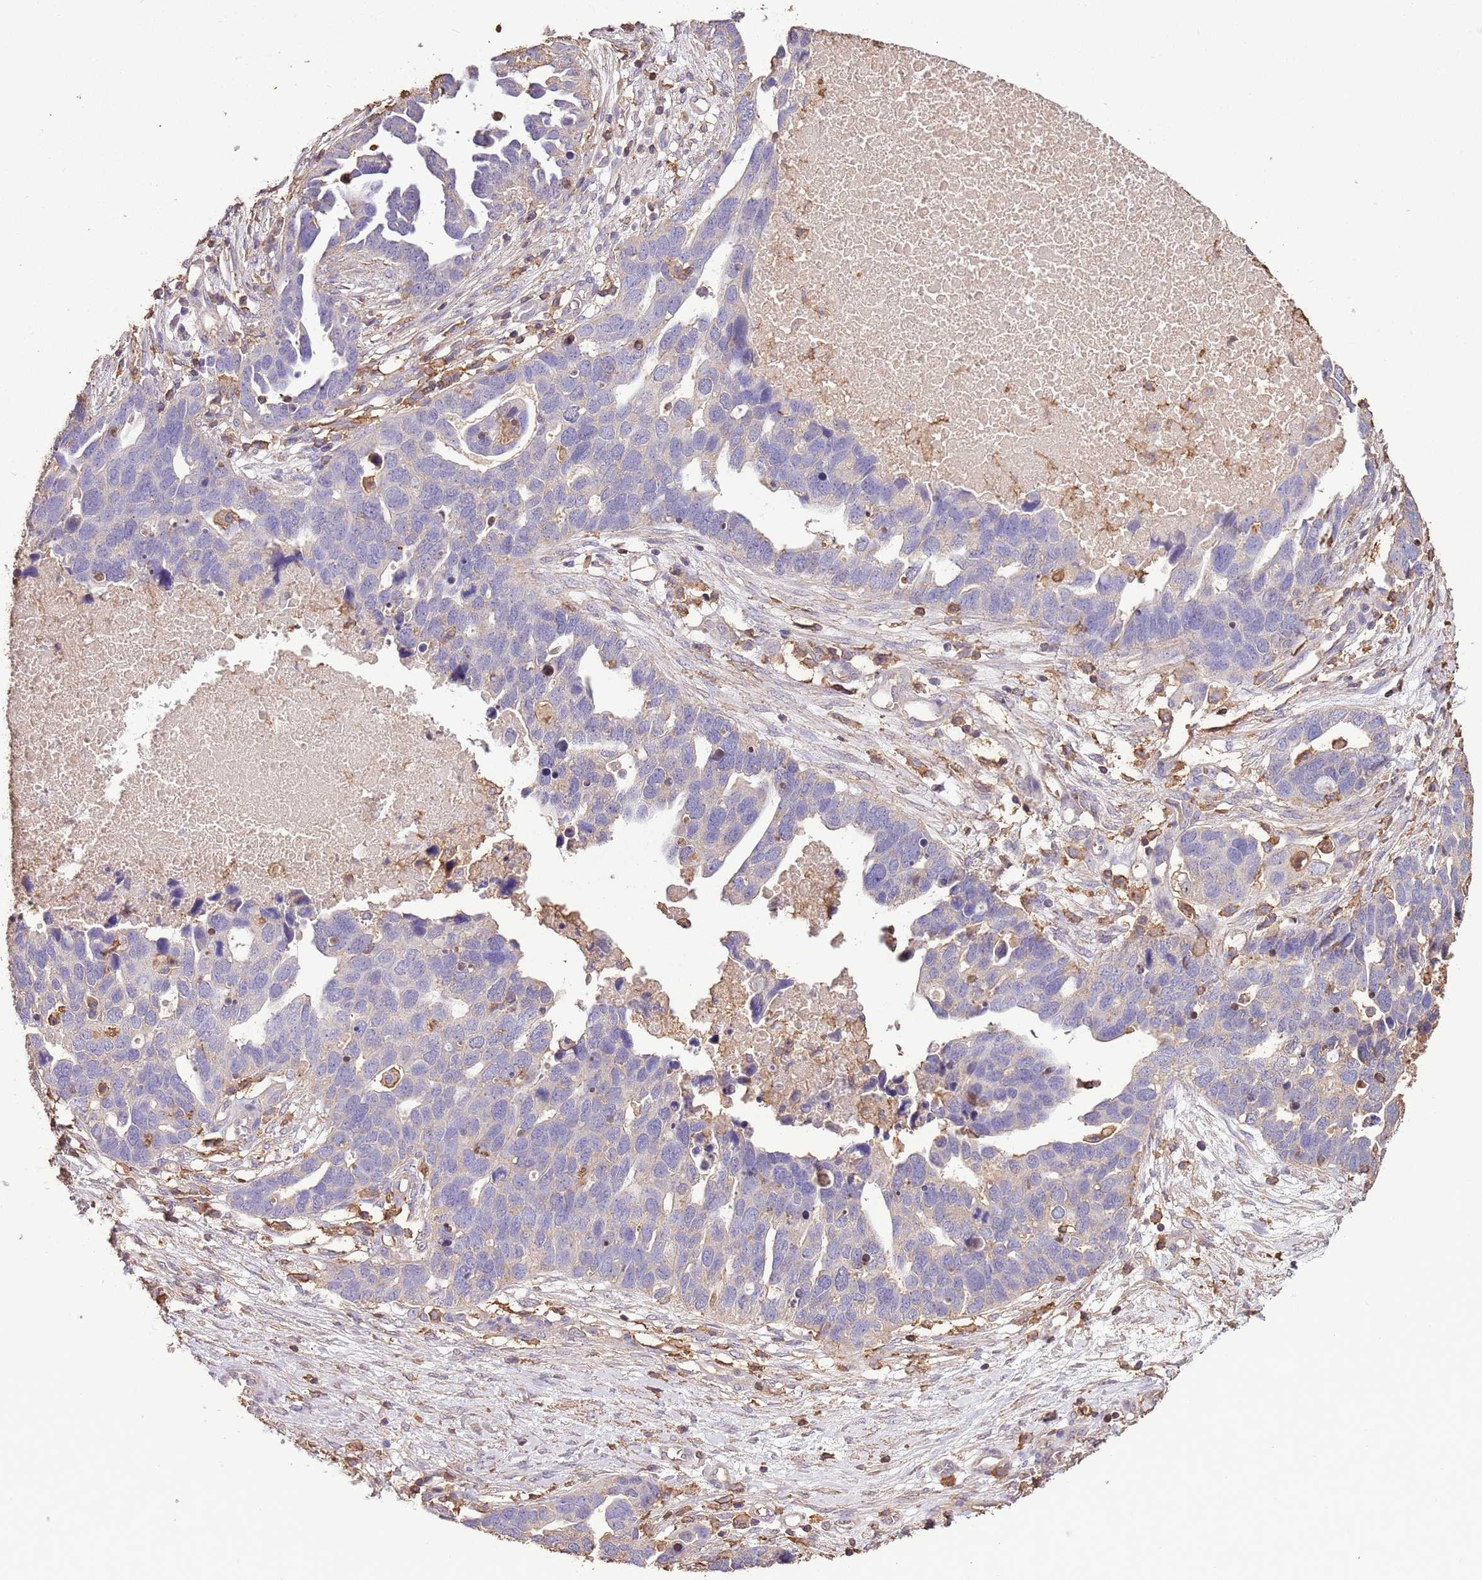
{"staining": {"intensity": "negative", "quantity": "none", "location": "none"}, "tissue": "ovarian cancer", "cell_type": "Tumor cells", "image_type": "cancer", "snomed": [{"axis": "morphology", "description": "Cystadenocarcinoma, serous, NOS"}, {"axis": "topography", "description": "Ovary"}], "caption": "DAB immunohistochemical staining of ovarian serous cystadenocarcinoma displays no significant staining in tumor cells. (Stains: DAB IHC with hematoxylin counter stain, Microscopy: brightfield microscopy at high magnification).", "gene": "ARL10", "patient": {"sex": "female", "age": 54}}